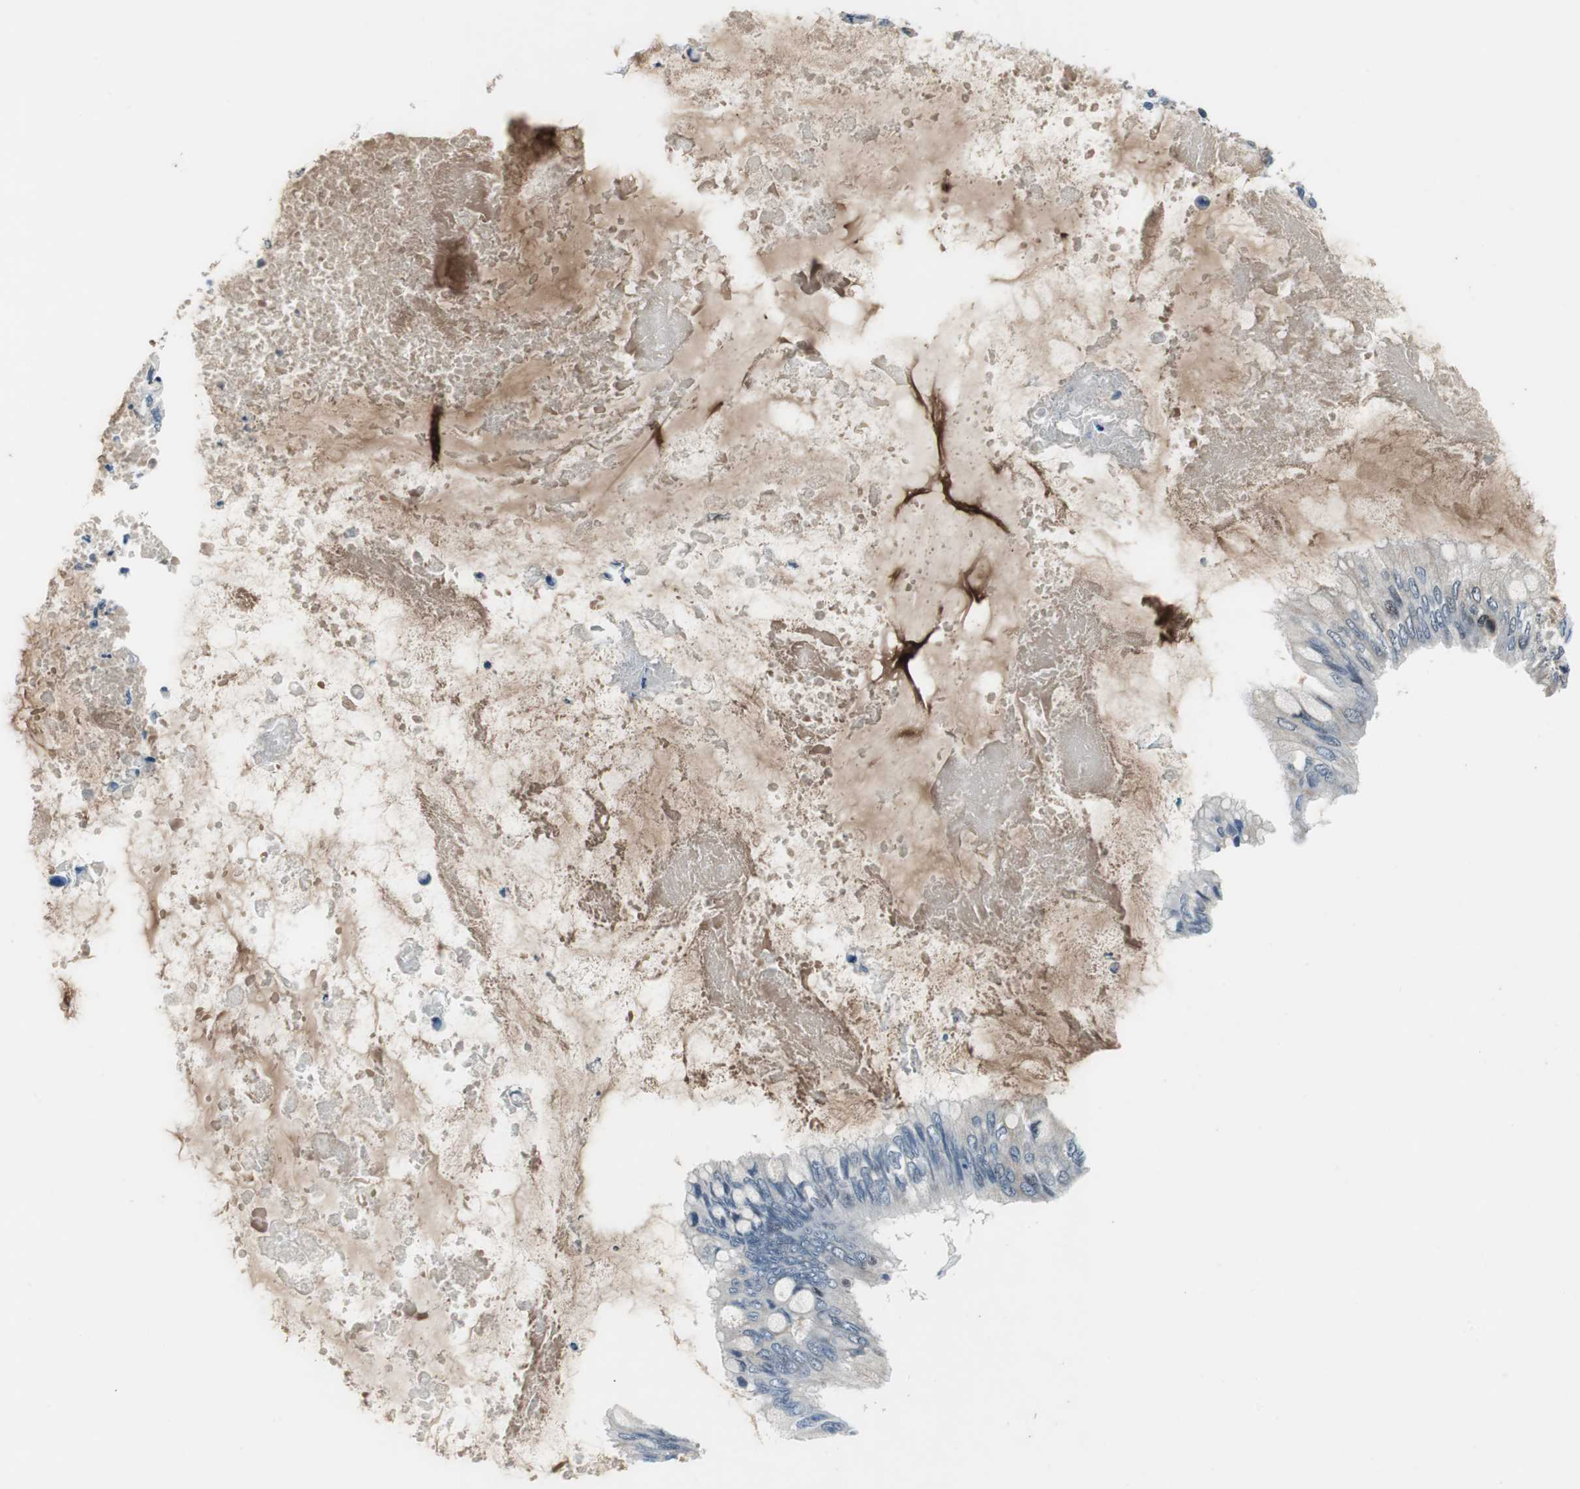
{"staining": {"intensity": "weak", "quantity": "<25%", "location": "cytoplasmic/membranous"}, "tissue": "ovarian cancer", "cell_type": "Tumor cells", "image_type": "cancer", "snomed": [{"axis": "morphology", "description": "Cystadenocarcinoma, mucinous, NOS"}, {"axis": "topography", "description": "Ovary"}], "caption": "Tumor cells show no significant positivity in mucinous cystadenocarcinoma (ovarian).", "gene": "PLAA", "patient": {"sex": "female", "age": 80}}